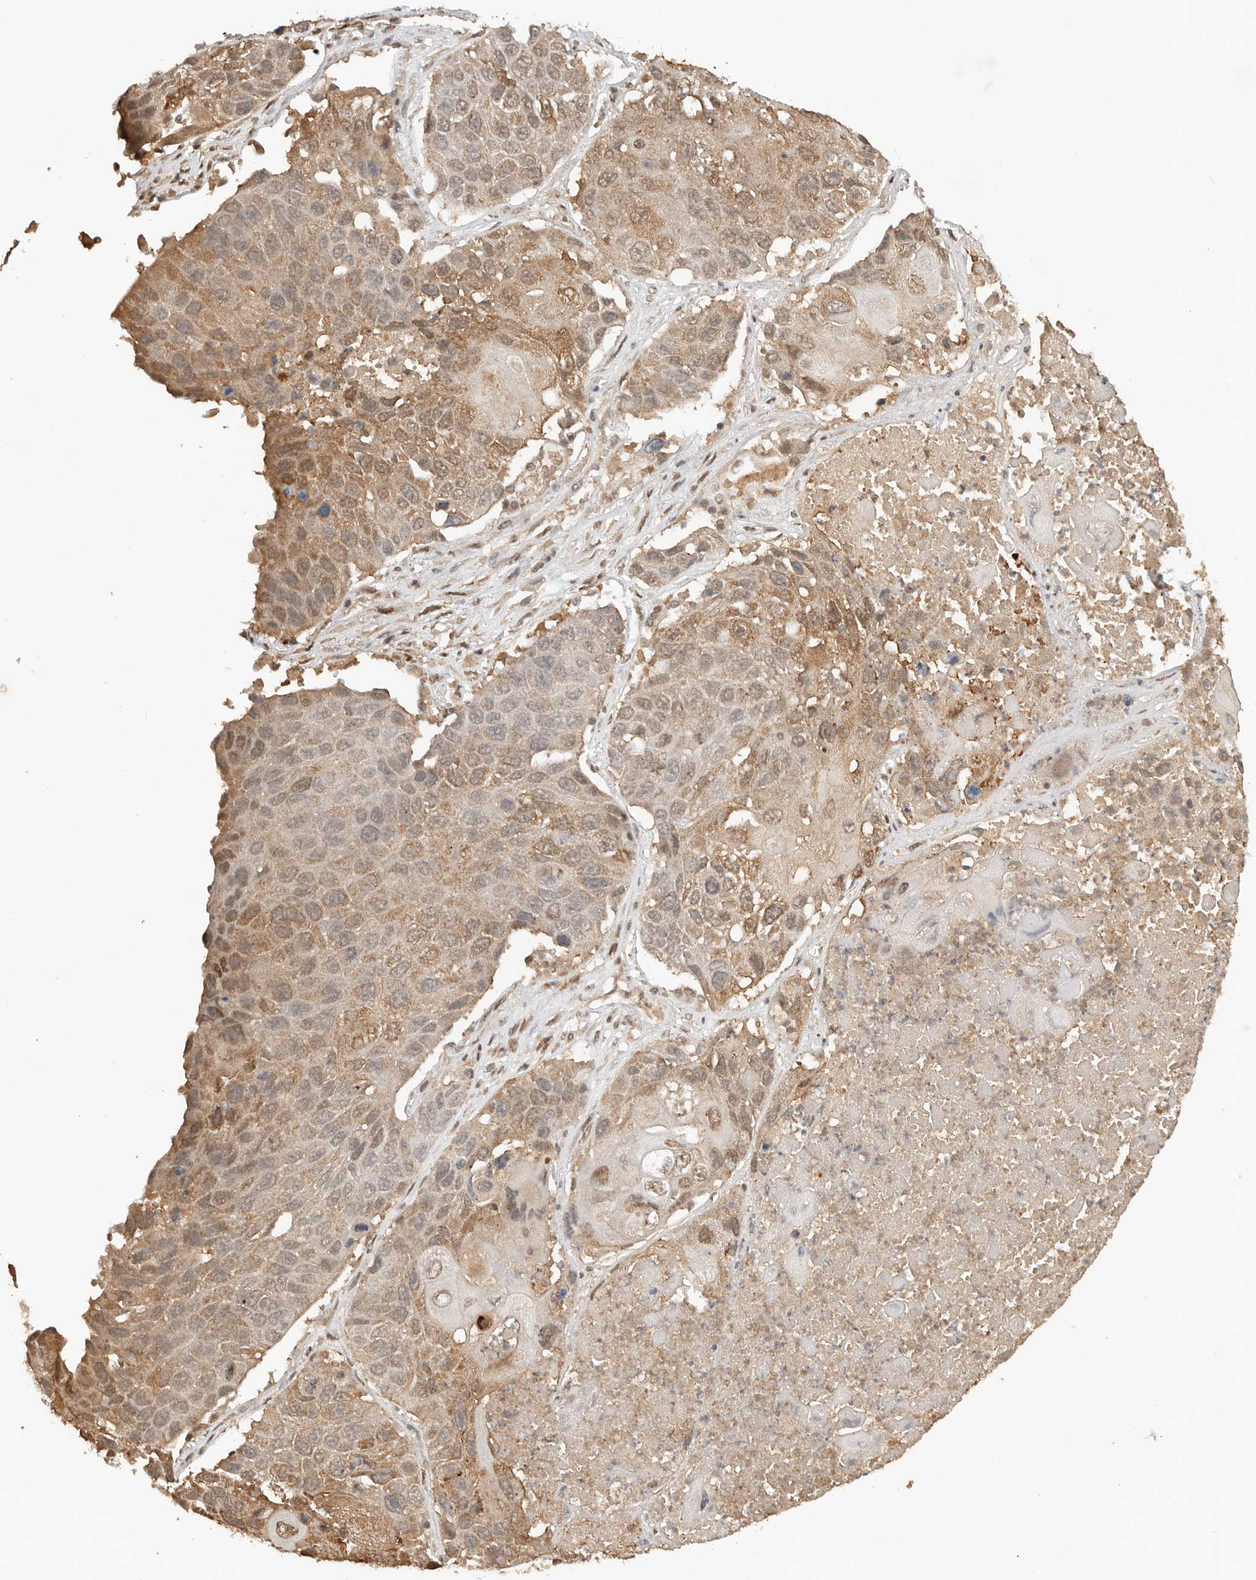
{"staining": {"intensity": "moderate", "quantity": "25%-75%", "location": "cytoplasmic/membranous"}, "tissue": "lung cancer", "cell_type": "Tumor cells", "image_type": "cancer", "snomed": [{"axis": "morphology", "description": "Squamous cell carcinoma, NOS"}, {"axis": "topography", "description": "Lung"}], "caption": "Squamous cell carcinoma (lung) stained for a protein (brown) exhibits moderate cytoplasmic/membranous positive staining in about 25%-75% of tumor cells.", "gene": "SEC14L1", "patient": {"sex": "male", "age": 61}}